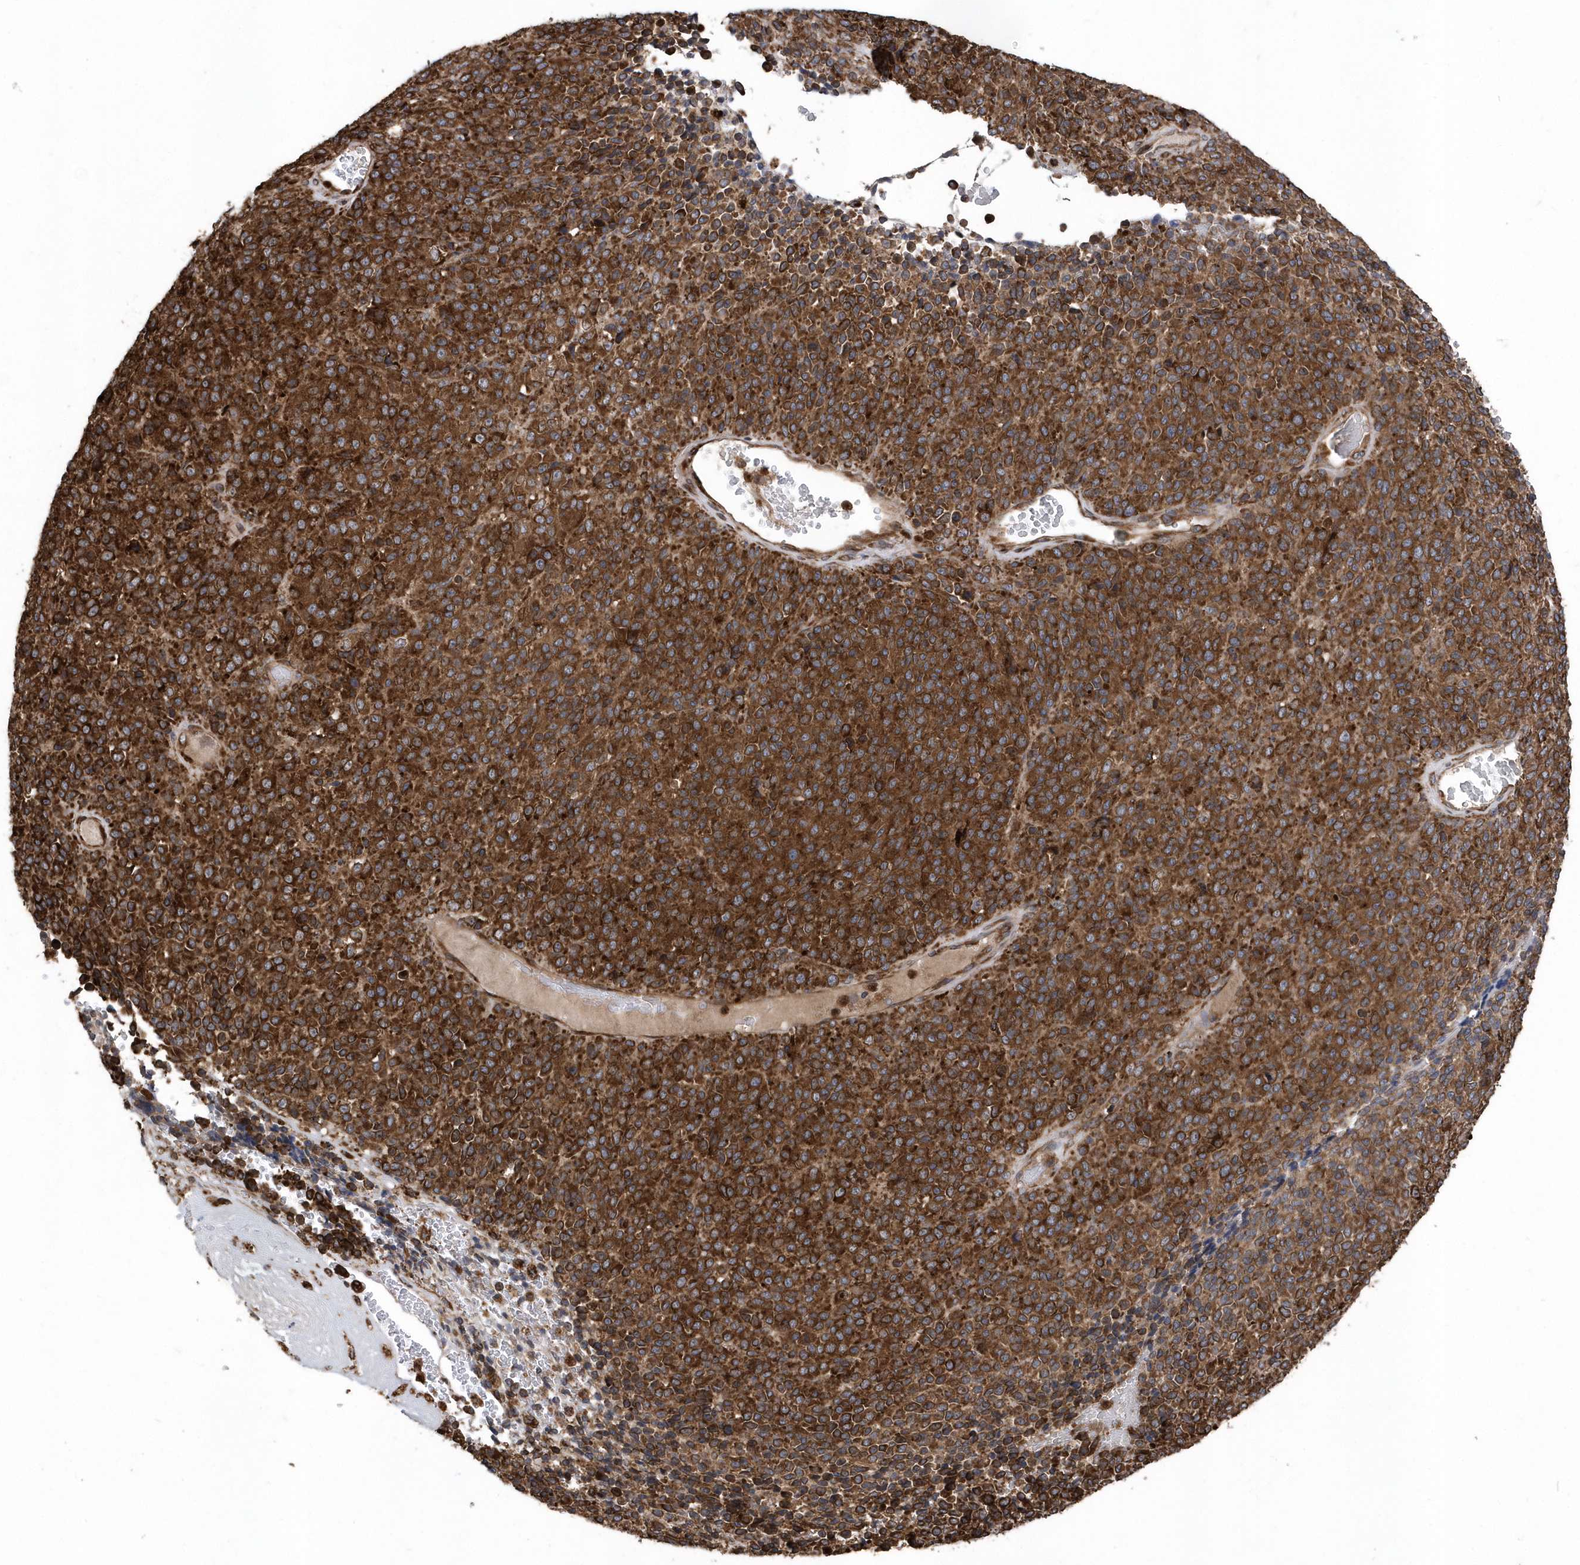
{"staining": {"intensity": "strong", "quantity": ">75%", "location": "cytoplasmic/membranous"}, "tissue": "melanoma", "cell_type": "Tumor cells", "image_type": "cancer", "snomed": [{"axis": "morphology", "description": "Malignant melanoma, Metastatic site"}, {"axis": "topography", "description": "Brain"}], "caption": "Melanoma was stained to show a protein in brown. There is high levels of strong cytoplasmic/membranous positivity in about >75% of tumor cells. (Brightfield microscopy of DAB IHC at high magnification).", "gene": "WASHC5", "patient": {"sex": "female", "age": 56}}